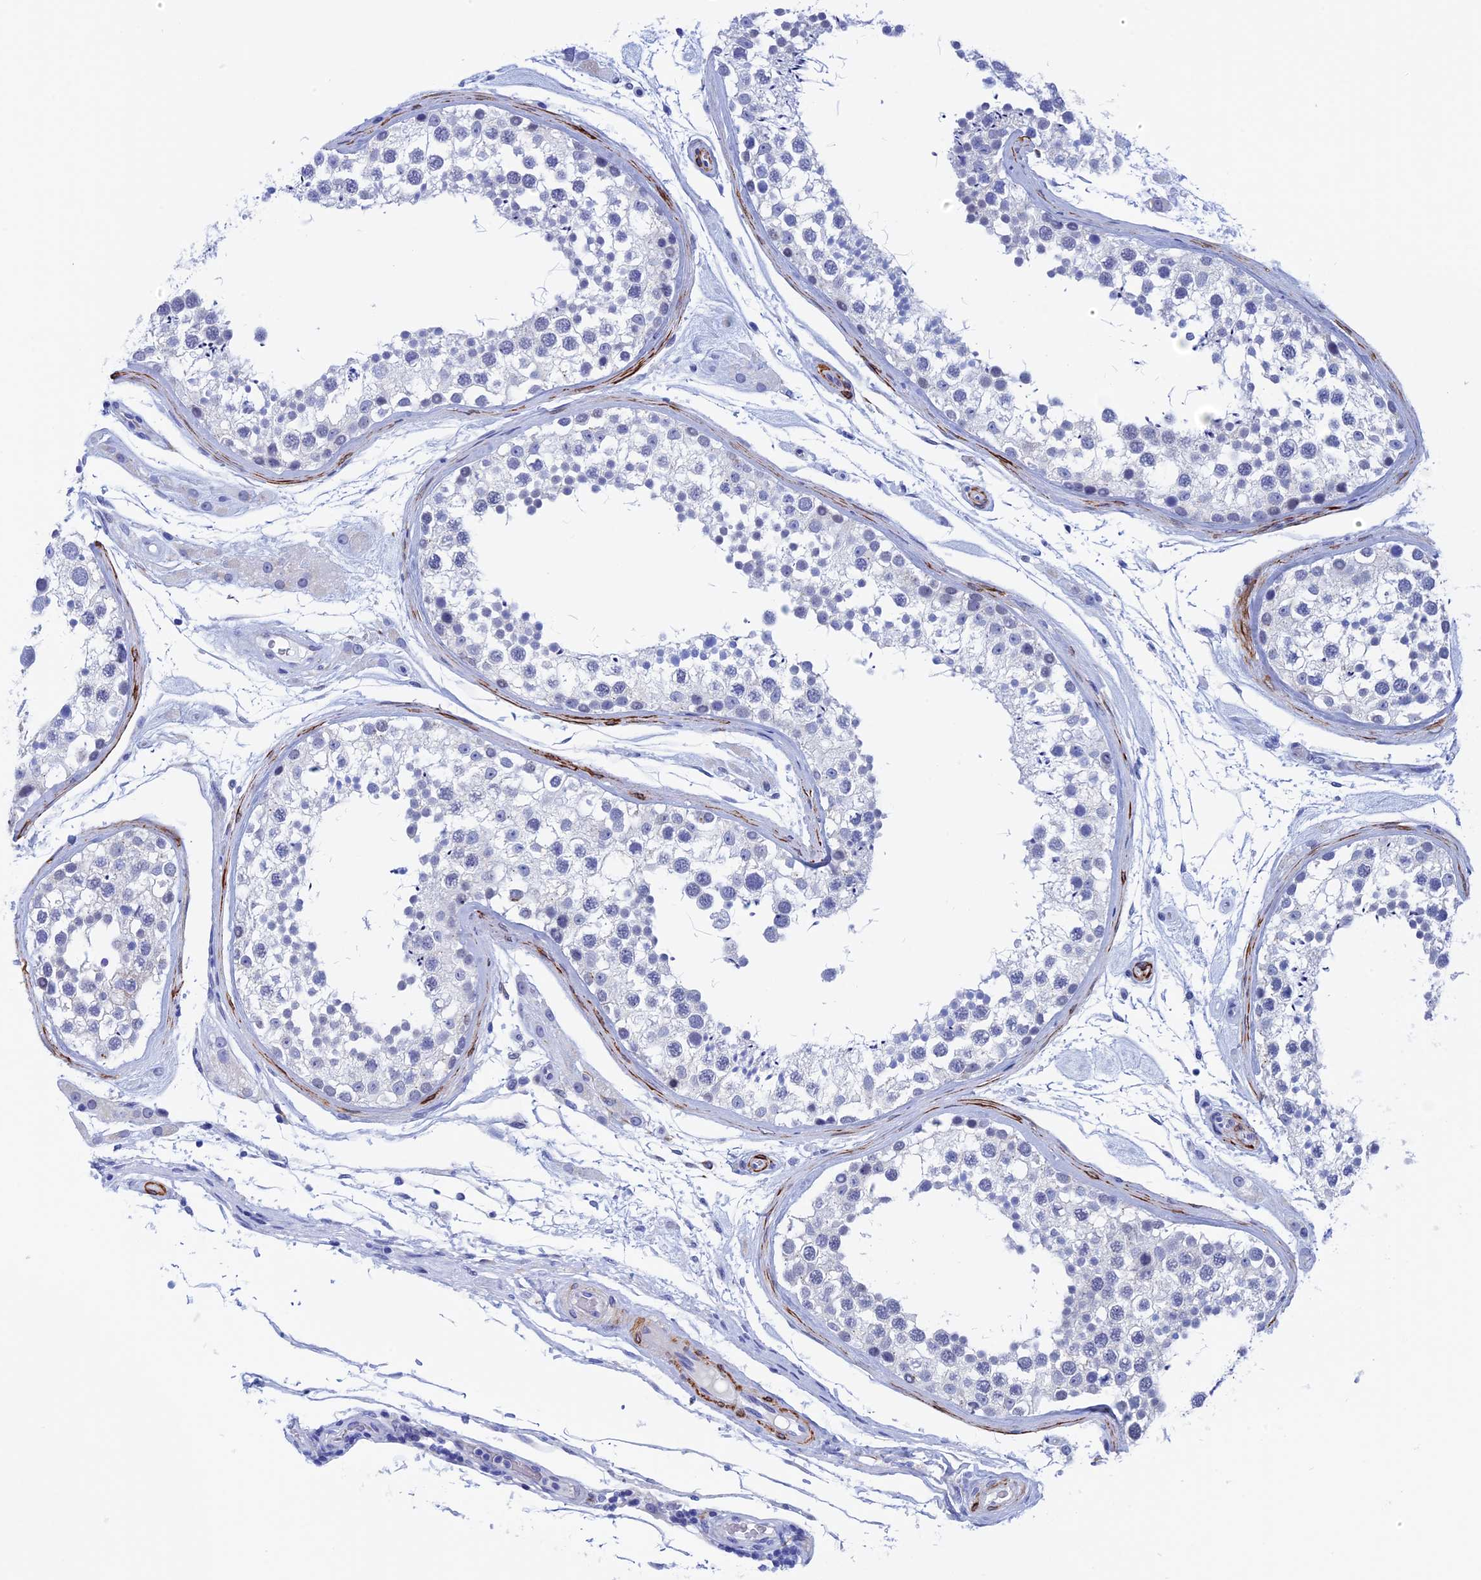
{"staining": {"intensity": "negative", "quantity": "none", "location": "none"}, "tissue": "testis", "cell_type": "Cells in seminiferous ducts", "image_type": "normal", "snomed": [{"axis": "morphology", "description": "Normal tissue, NOS"}, {"axis": "topography", "description": "Testis"}], "caption": "High power microscopy micrograph of an immunohistochemistry (IHC) histopathology image of normal testis, revealing no significant expression in cells in seminiferous ducts.", "gene": "WDR83", "patient": {"sex": "male", "age": 46}}